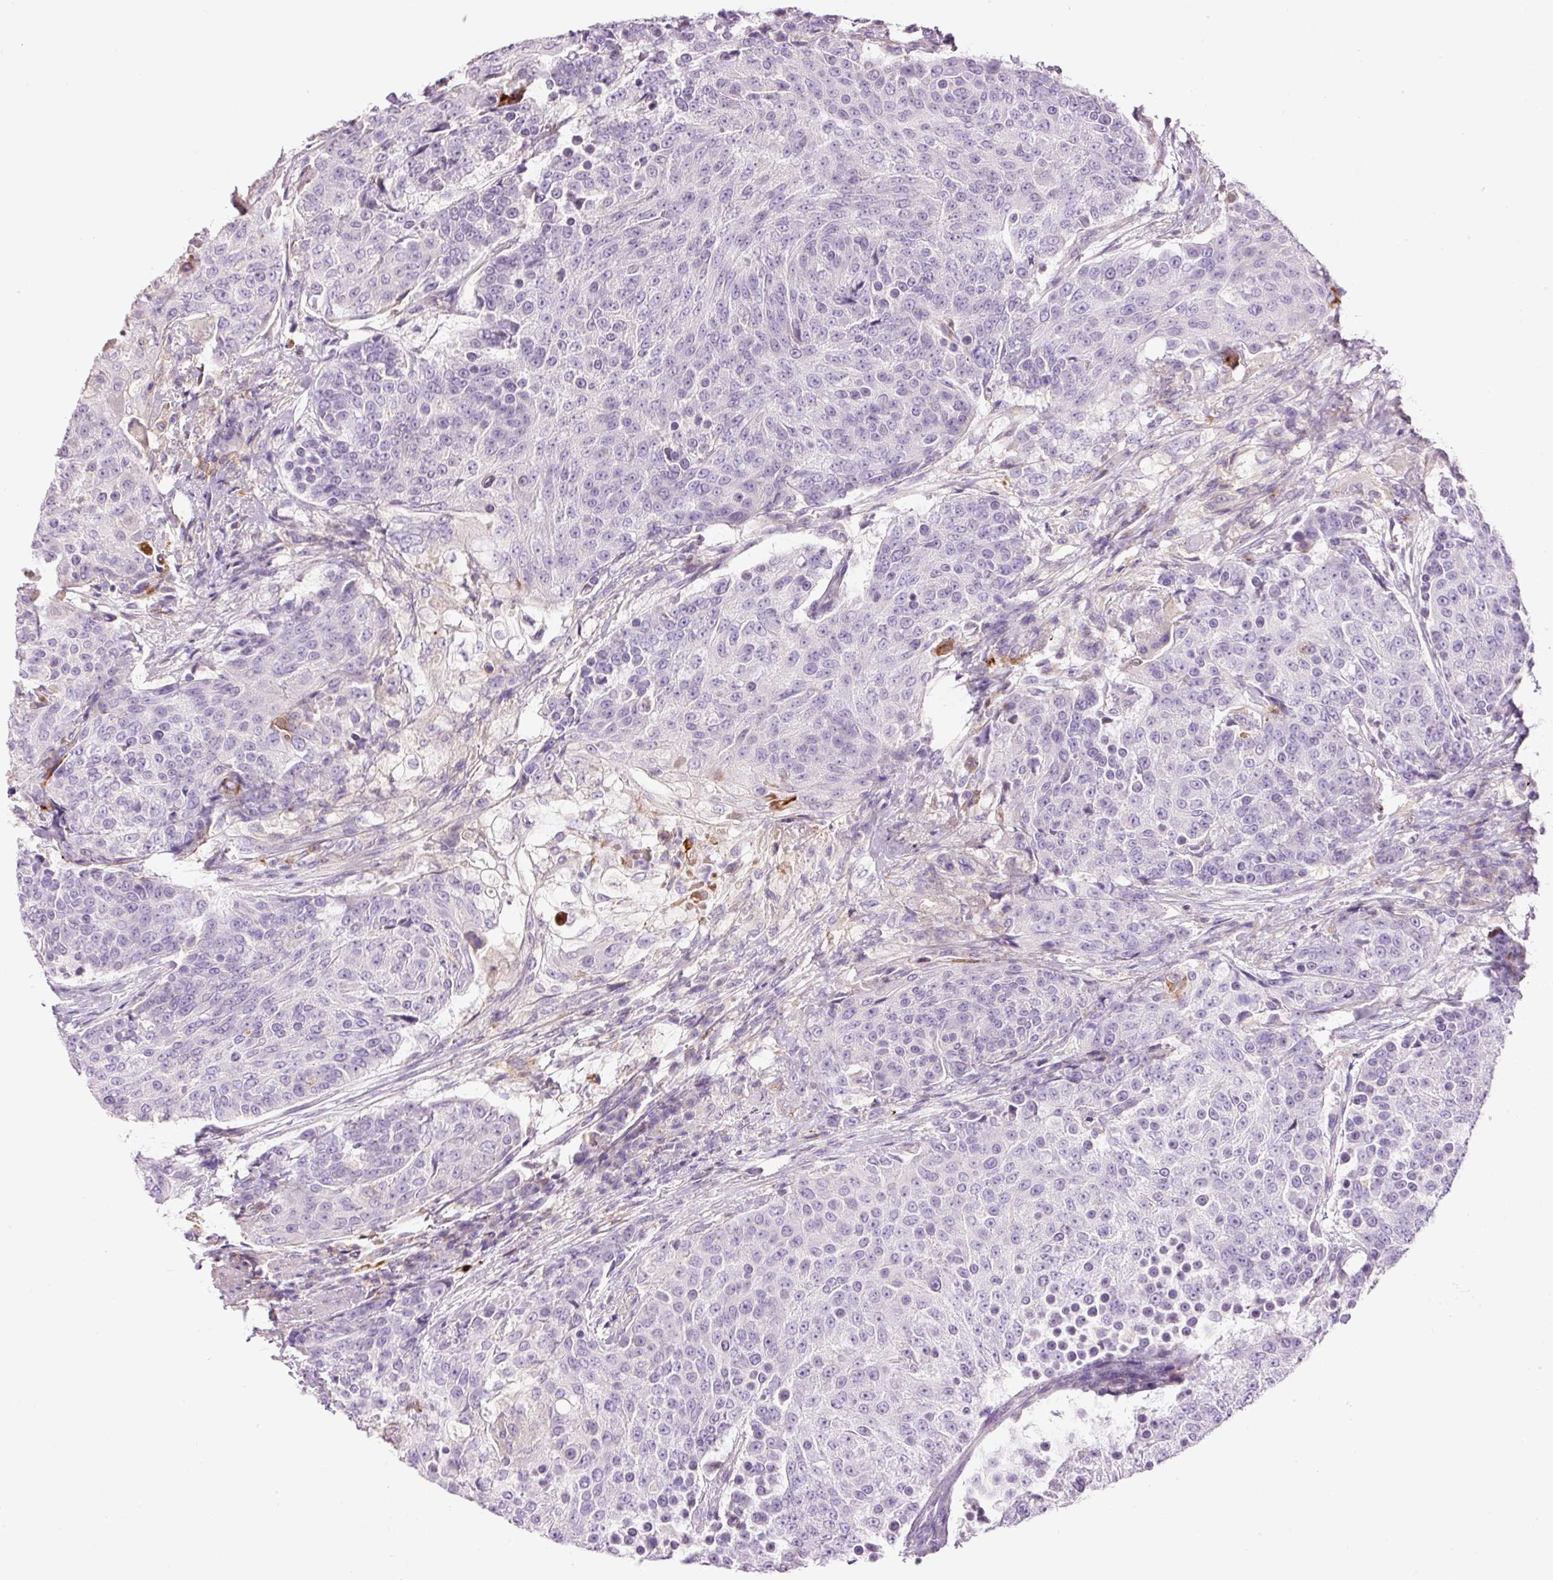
{"staining": {"intensity": "negative", "quantity": "none", "location": "none"}, "tissue": "urothelial cancer", "cell_type": "Tumor cells", "image_type": "cancer", "snomed": [{"axis": "morphology", "description": "Urothelial carcinoma, High grade"}, {"axis": "topography", "description": "Urinary bladder"}], "caption": "Immunohistochemistry (IHC) photomicrograph of urothelial carcinoma (high-grade) stained for a protein (brown), which displays no expression in tumor cells. (Brightfield microscopy of DAB immunohistochemistry at high magnification).", "gene": "DOK6", "patient": {"sex": "female", "age": 63}}